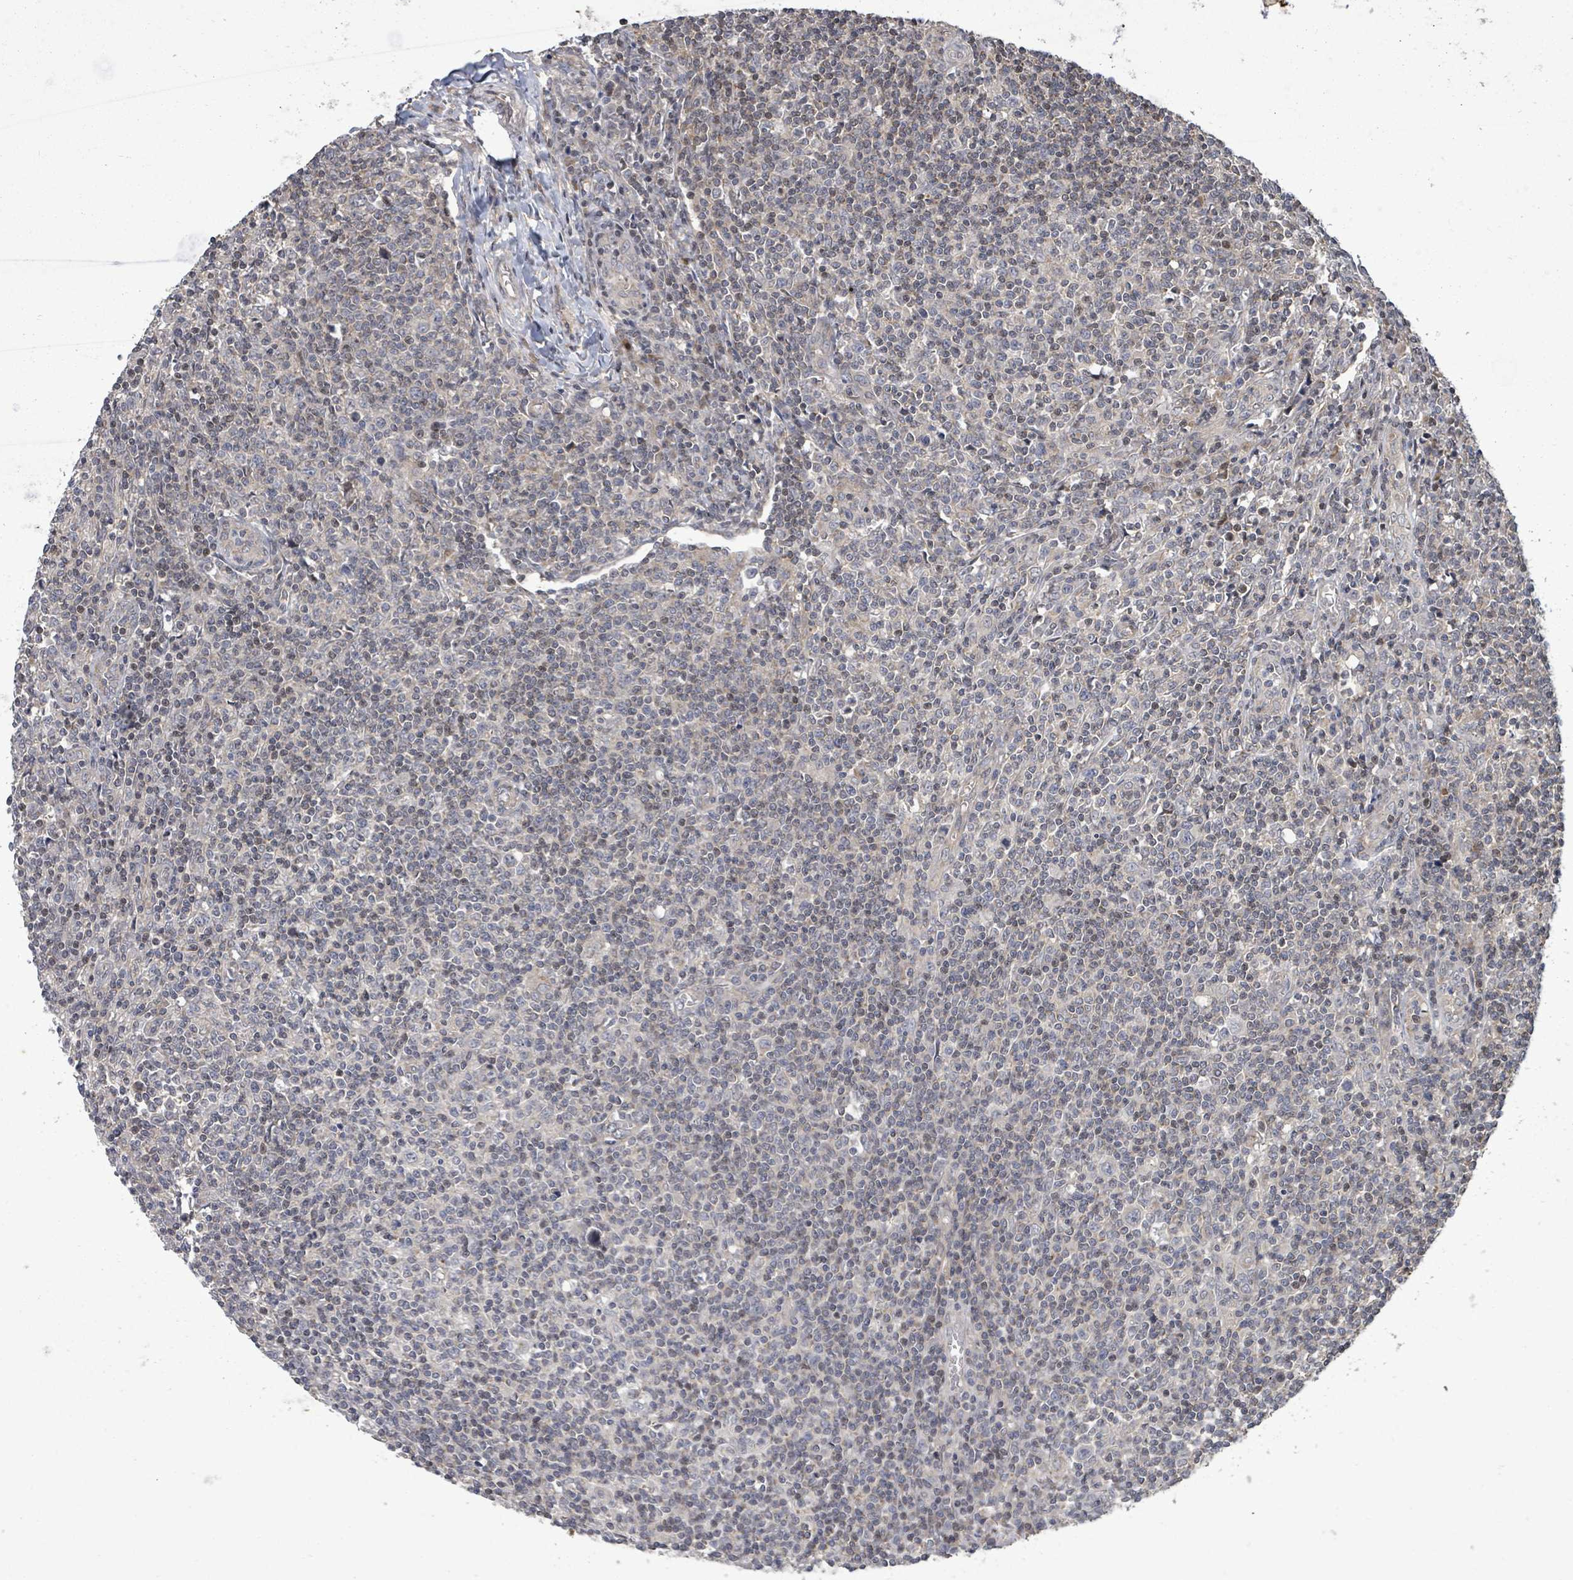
{"staining": {"intensity": "negative", "quantity": "none", "location": "none"}, "tissue": "lymphoma", "cell_type": "Tumor cells", "image_type": "cancer", "snomed": [{"axis": "morphology", "description": "Hodgkin's disease, NOS"}, {"axis": "topography", "description": "Lymph node"}], "caption": "Immunohistochemistry of lymphoma displays no staining in tumor cells.", "gene": "KRTAP27-1", "patient": {"sex": "male", "age": 83}}